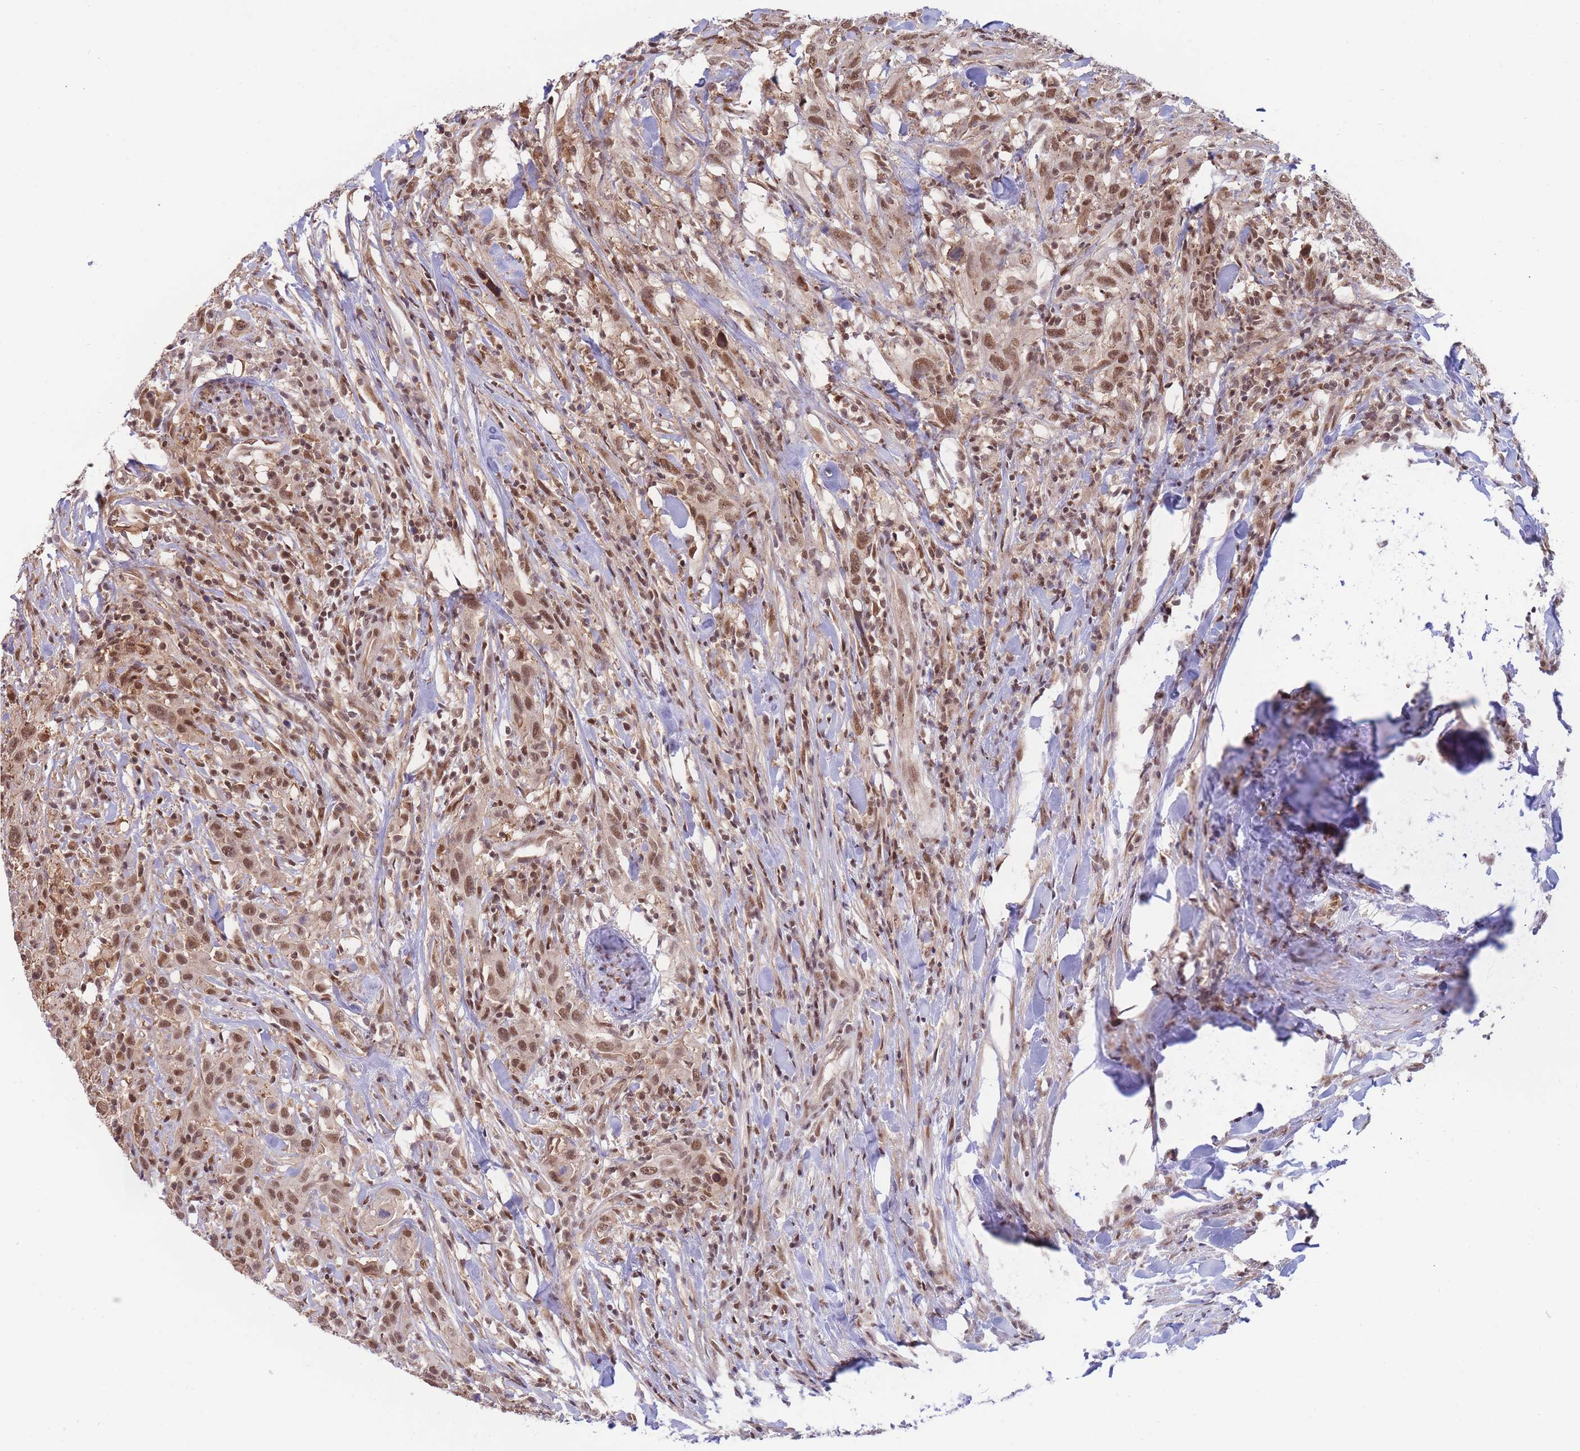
{"staining": {"intensity": "moderate", "quantity": ">75%", "location": "cytoplasmic/membranous,nuclear"}, "tissue": "urothelial cancer", "cell_type": "Tumor cells", "image_type": "cancer", "snomed": [{"axis": "morphology", "description": "Urothelial carcinoma, High grade"}, {"axis": "topography", "description": "Urinary bladder"}], "caption": "Urothelial cancer stained with a brown dye exhibits moderate cytoplasmic/membranous and nuclear positive positivity in approximately >75% of tumor cells.", "gene": "BOD1L1", "patient": {"sex": "male", "age": 61}}